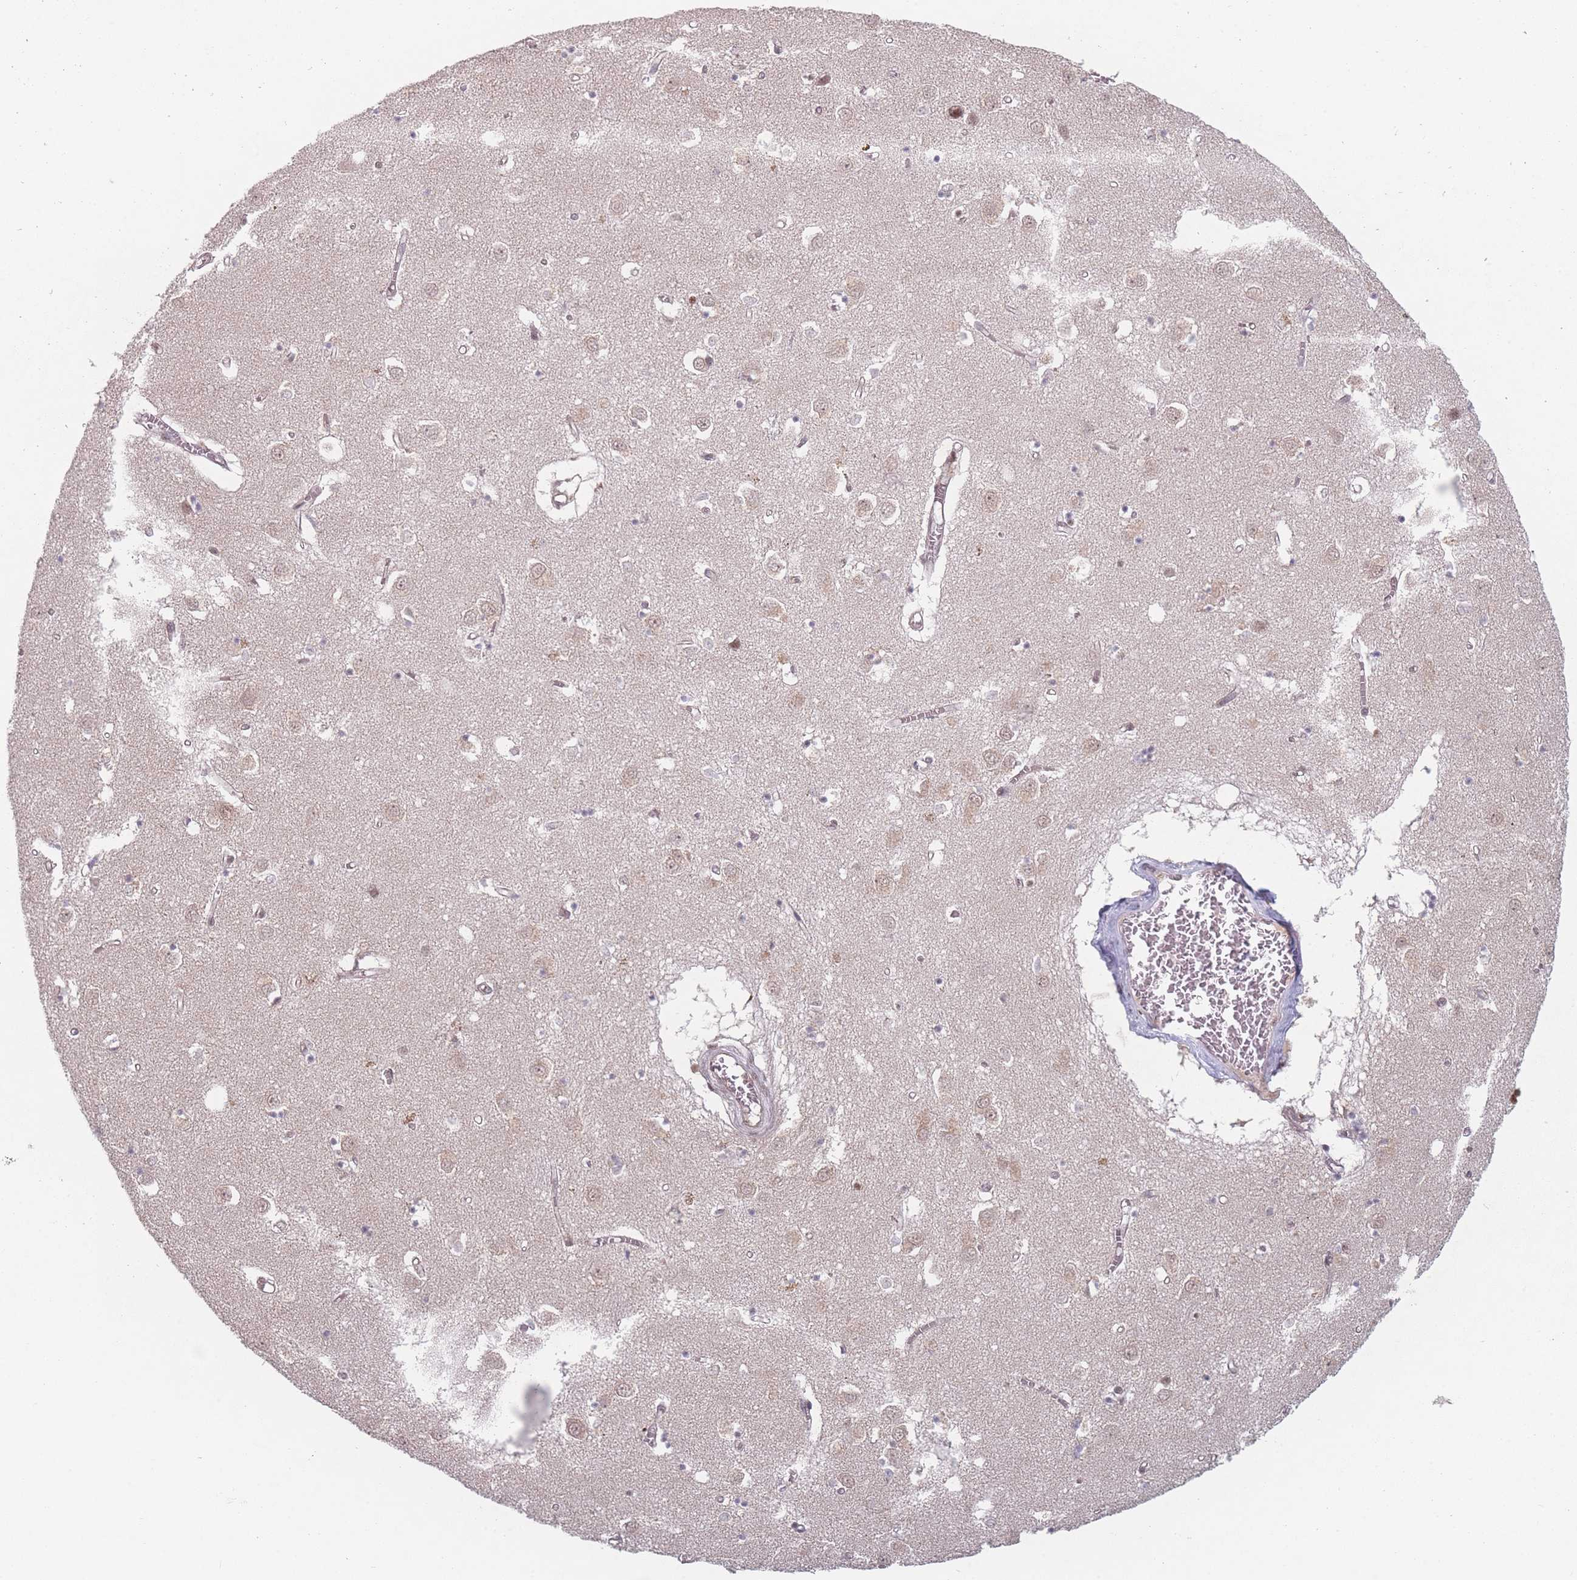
{"staining": {"intensity": "weak", "quantity": "<25%", "location": "nuclear"}, "tissue": "caudate", "cell_type": "Glial cells", "image_type": "normal", "snomed": [{"axis": "morphology", "description": "Normal tissue, NOS"}, {"axis": "topography", "description": "Lateral ventricle wall"}], "caption": "High magnification brightfield microscopy of normal caudate stained with DAB (3,3'-diaminobenzidine) (brown) and counterstained with hematoxylin (blue): glial cells show no significant expression.", "gene": "ZC3H14", "patient": {"sex": "male", "age": 70}}